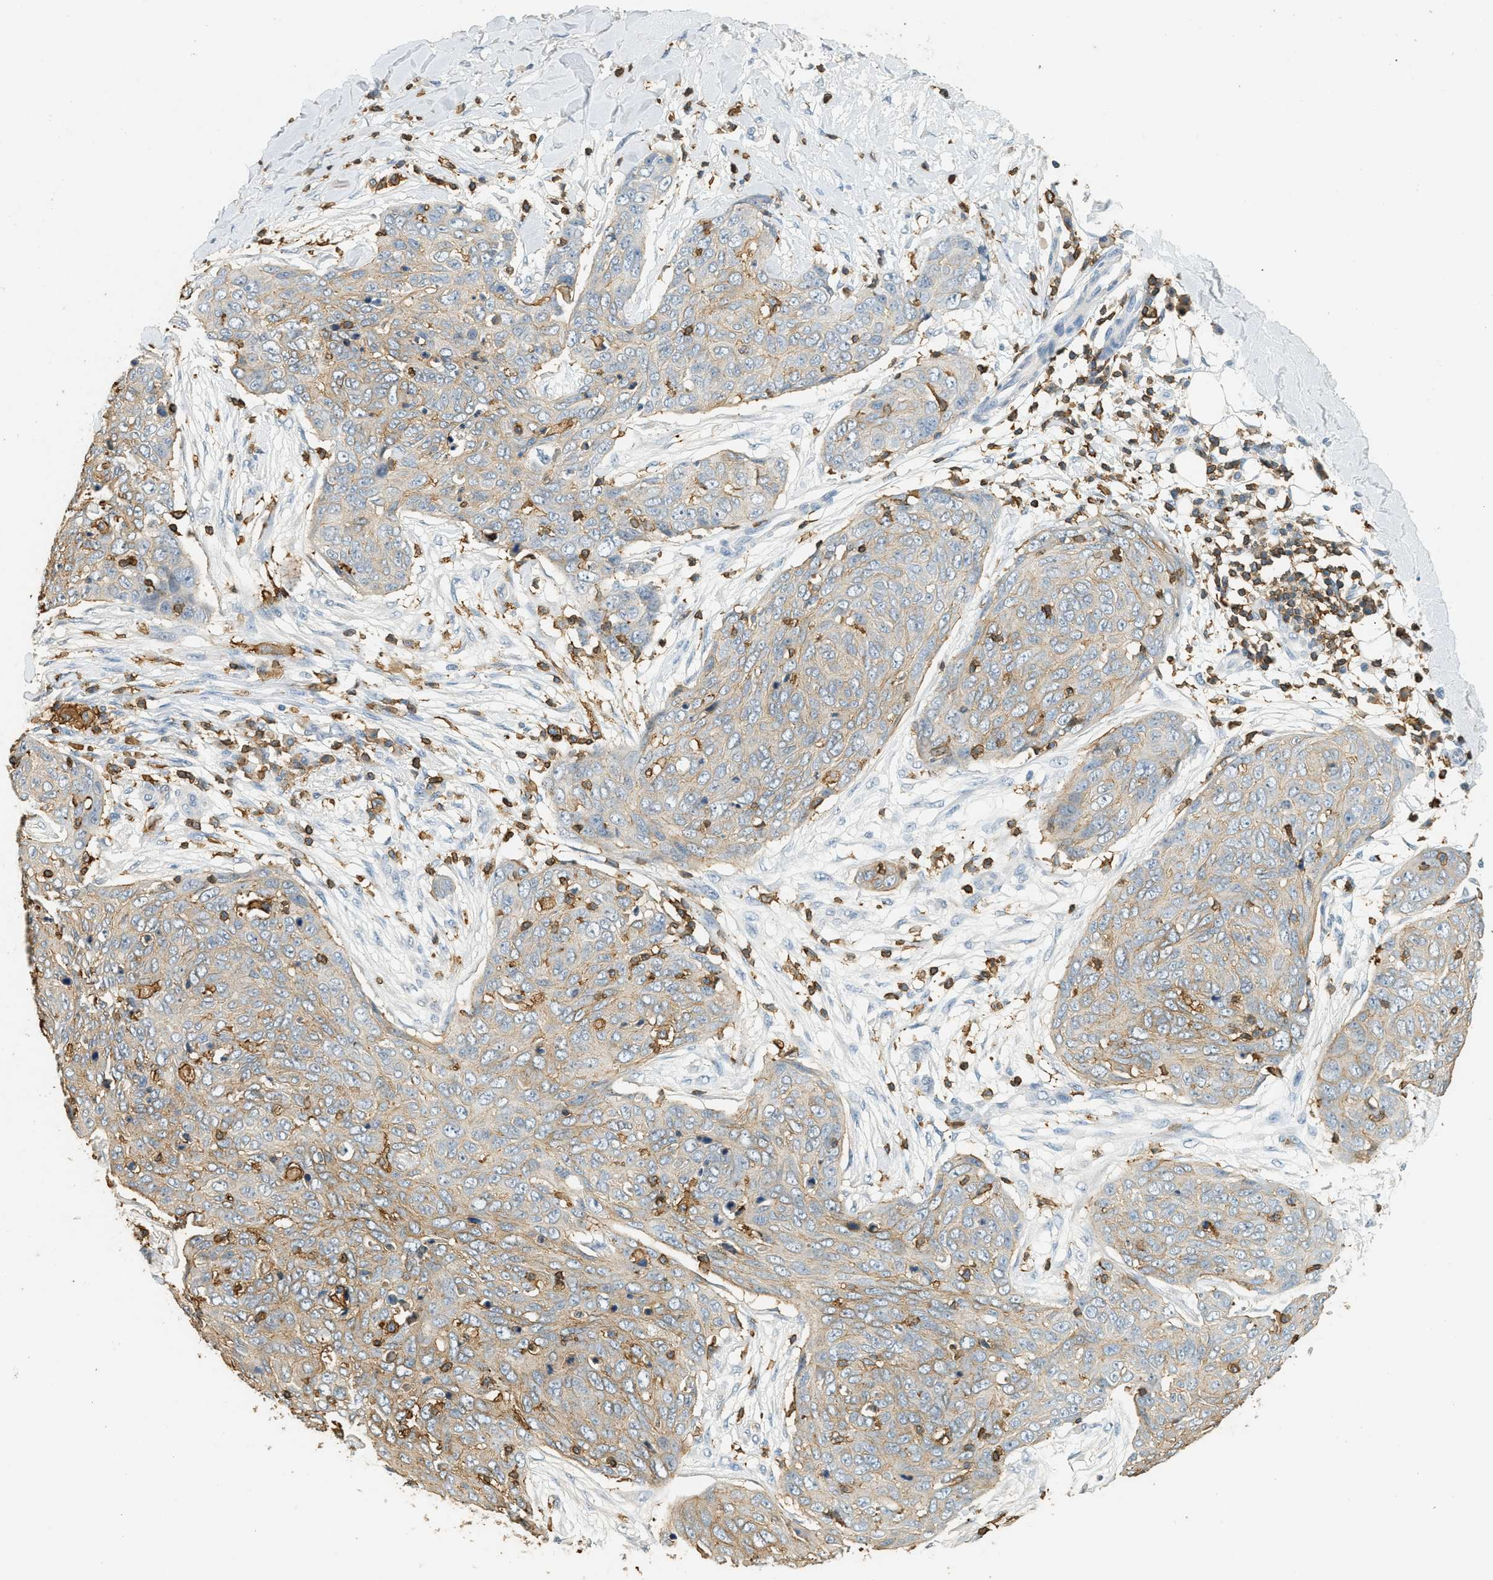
{"staining": {"intensity": "weak", "quantity": ">75%", "location": "cytoplasmic/membranous"}, "tissue": "skin cancer", "cell_type": "Tumor cells", "image_type": "cancer", "snomed": [{"axis": "morphology", "description": "Squamous cell carcinoma in situ, NOS"}, {"axis": "morphology", "description": "Squamous cell carcinoma, NOS"}, {"axis": "topography", "description": "Skin"}], "caption": "The micrograph reveals staining of skin cancer (squamous cell carcinoma), revealing weak cytoplasmic/membranous protein expression (brown color) within tumor cells.", "gene": "LSP1", "patient": {"sex": "male", "age": 93}}